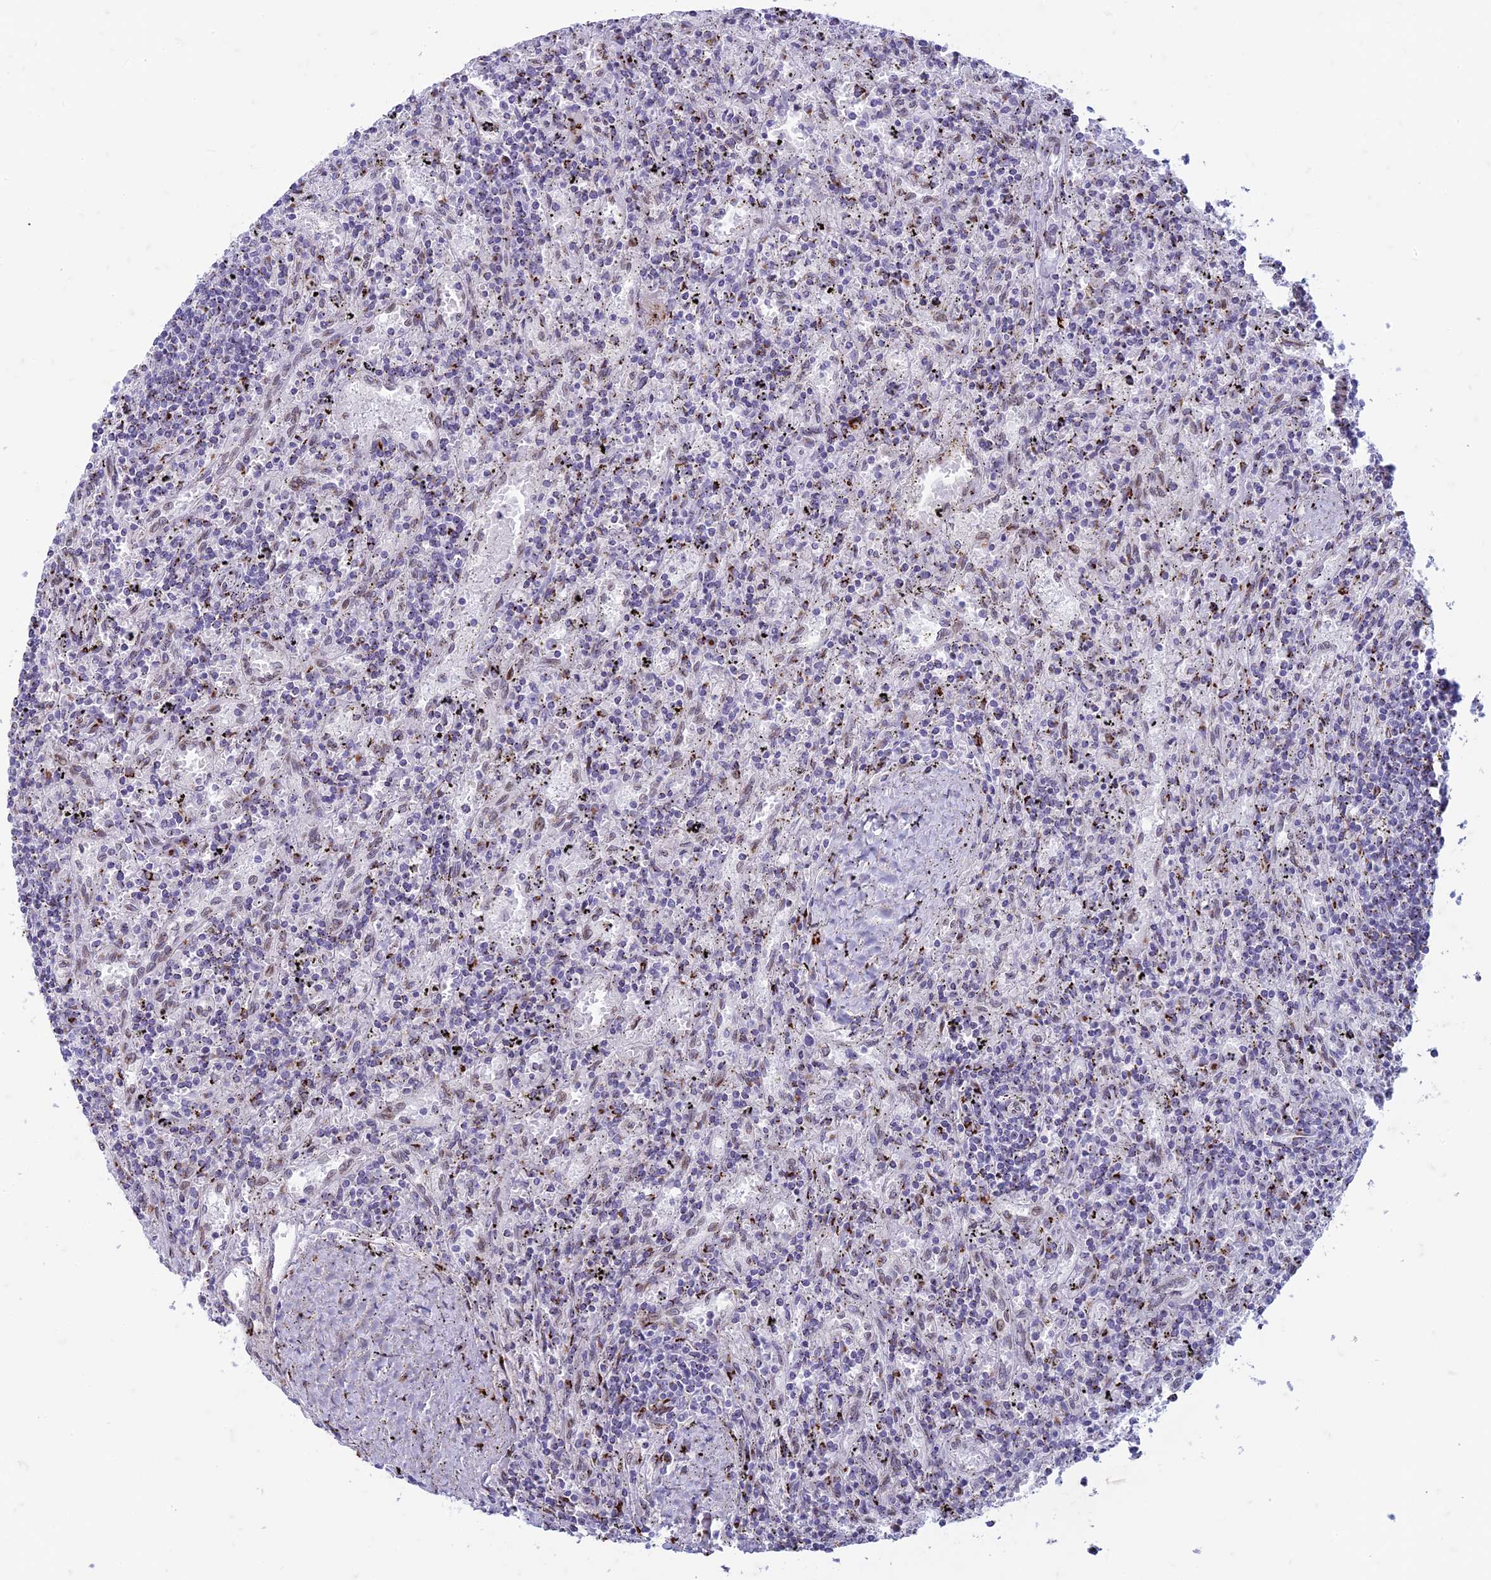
{"staining": {"intensity": "moderate", "quantity": "<25%", "location": "cytoplasmic/membranous"}, "tissue": "lymphoma", "cell_type": "Tumor cells", "image_type": "cancer", "snomed": [{"axis": "morphology", "description": "Malignant lymphoma, non-Hodgkin's type, Low grade"}, {"axis": "topography", "description": "Spleen"}], "caption": "Brown immunohistochemical staining in low-grade malignant lymphoma, non-Hodgkin's type exhibits moderate cytoplasmic/membranous expression in about <25% of tumor cells.", "gene": "FAM3C", "patient": {"sex": "male", "age": 76}}